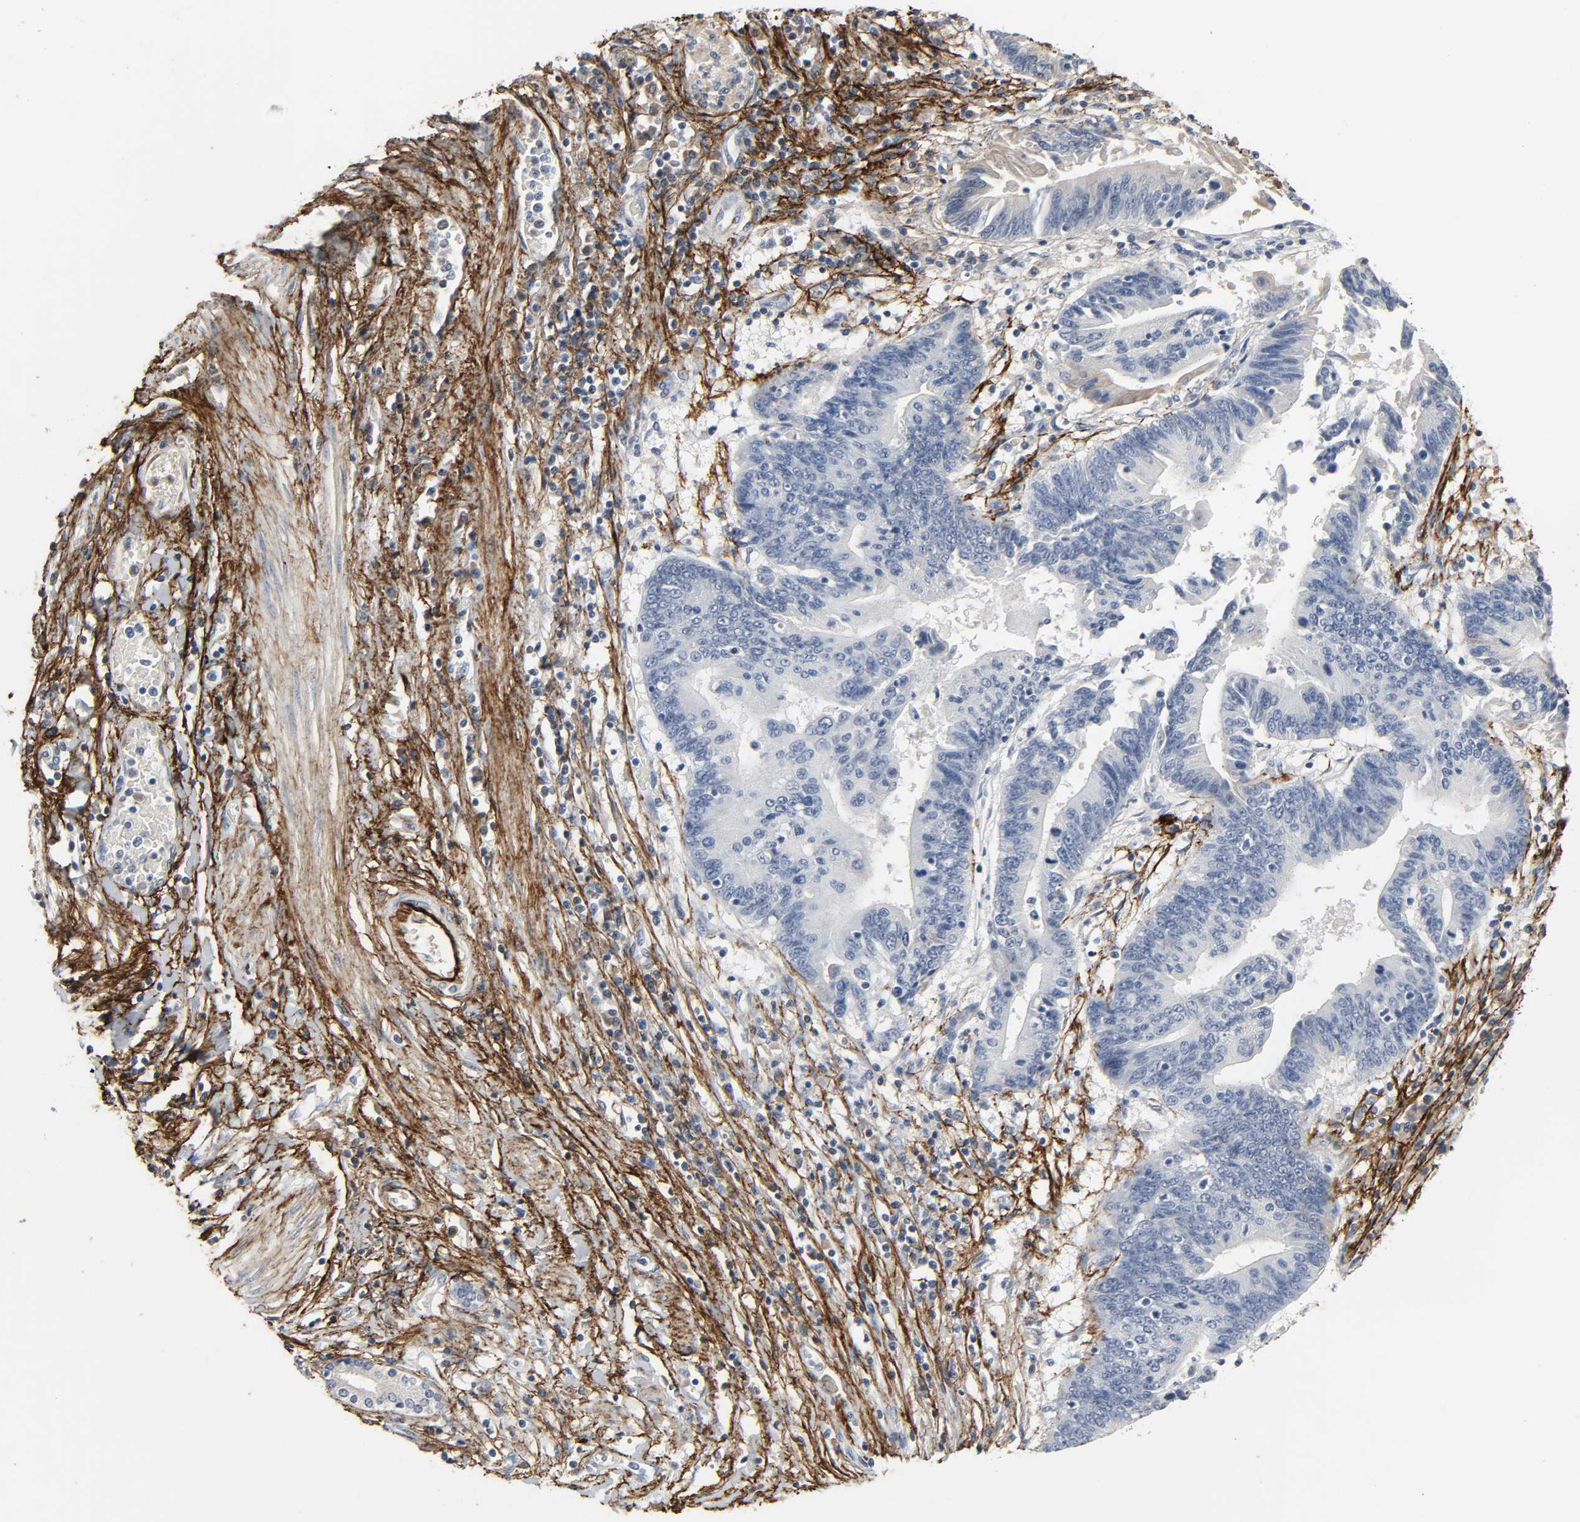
{"staining": {"intensity": "negative", "quantity": "none", "location": "none"}, "tissue": "pancreatic cancer", "cell_type": "Tumor cells", "image_type": "cancer", "snomed": [{"axis": "morphology", "description": "Adenocarcinoma, NOS"}, {"axis": "topography", "description": "Pancreas"}], "caption": "Immunohistochemistry (IHC) of pancreatic cancer (adenocarcinoma) exhibits no staining in tumor cells.", "gene": "FBLN5", "patient": {"sex": "female", "age": 48}}